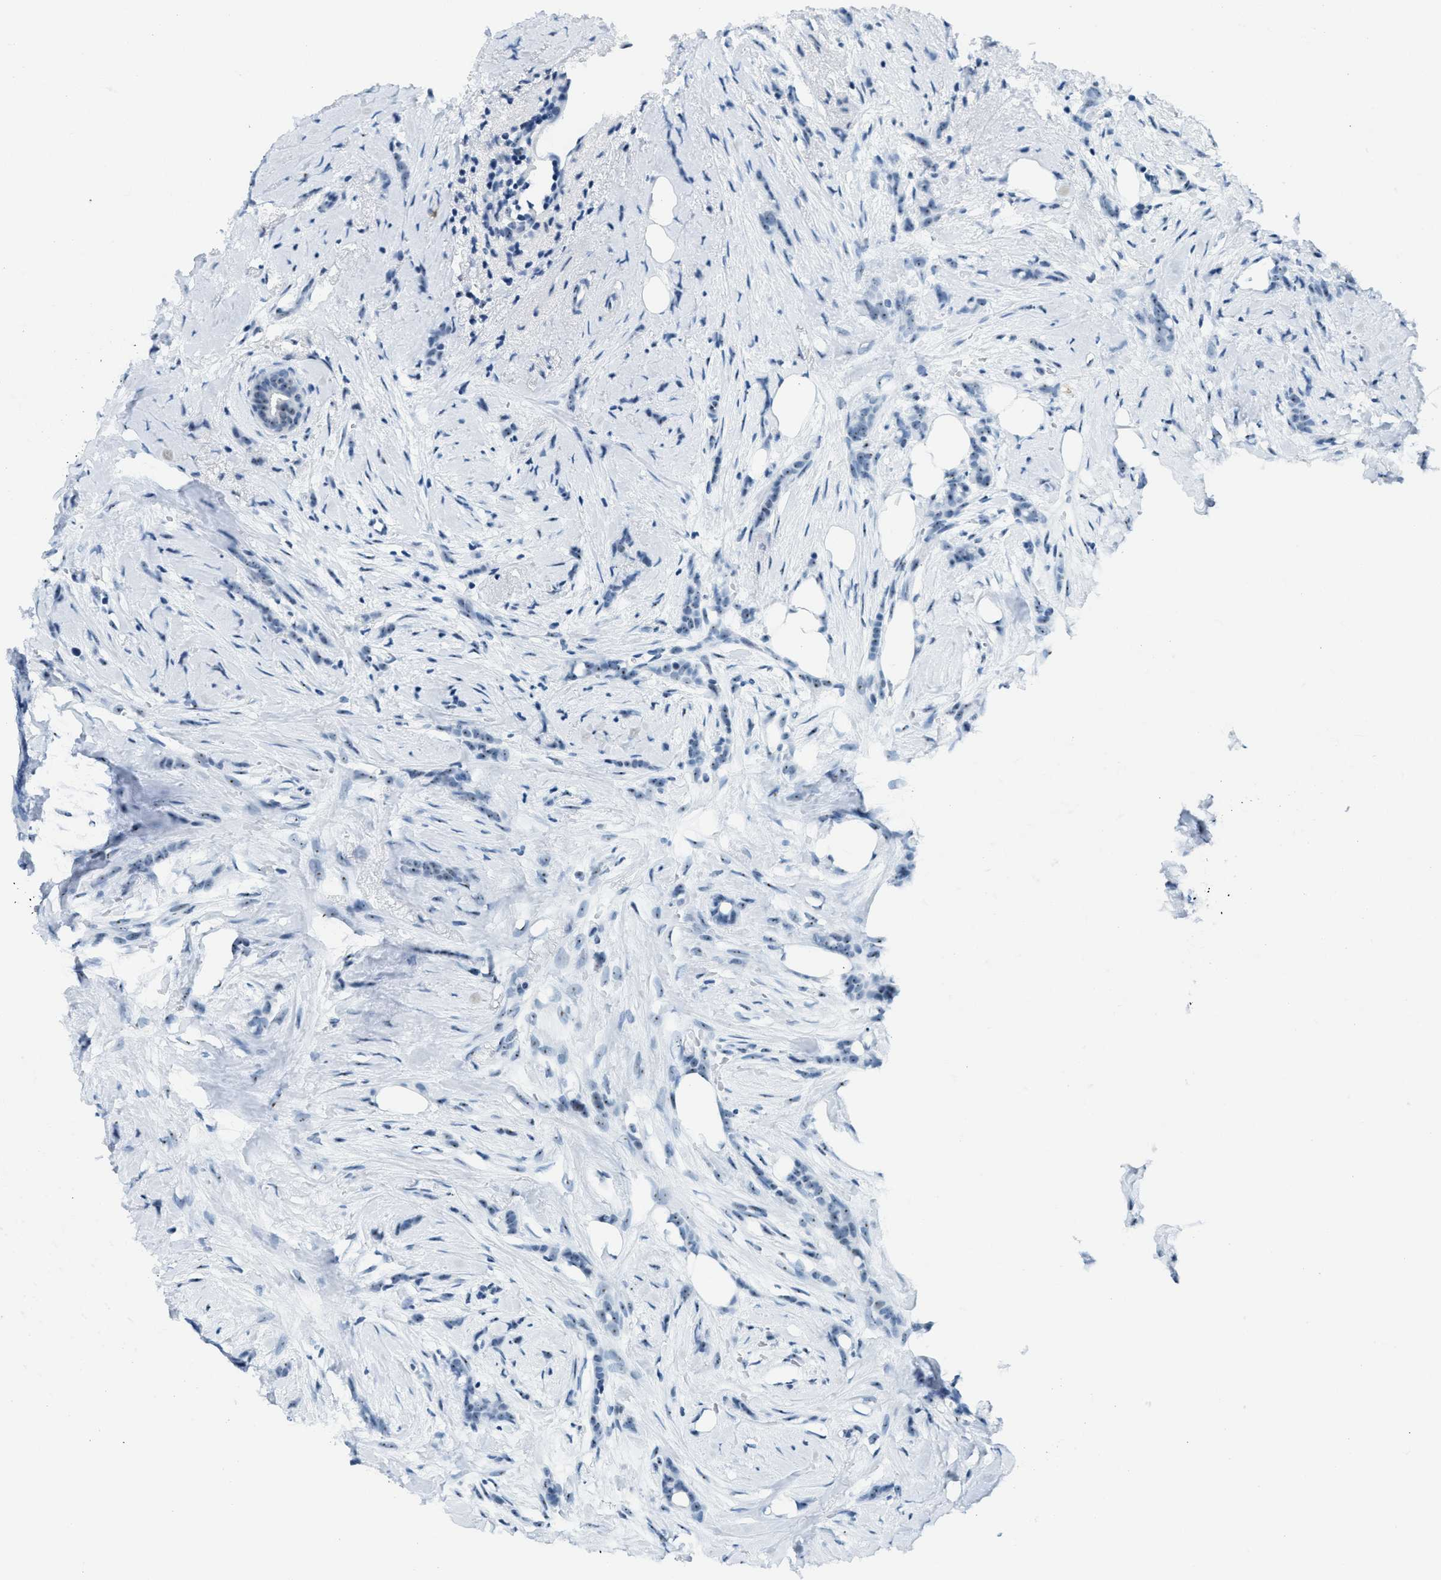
{"staining": {"intensity": "weak", "quantity": ">75%", "location": "nuclear"}, "tissue": "breast cancer", "cell_type": "Tumor cells", "image_type": "cancer", "snomed": [{"axis": "morphology", "description": "Lobular carcinoma, in situ"}, {"axis": "morphology", "description": "Lobular carcinoma"}, {"axis": "topography", "description": "Breast"}], "caption": "Human breast lobular carcinoma stained for a protein (brown) demonstrates weak nuclear positive positivity in approximately >75% of tumor cells.", "gene": "PLA2G2A", "patient": {"sex": "female", "age": 41}}